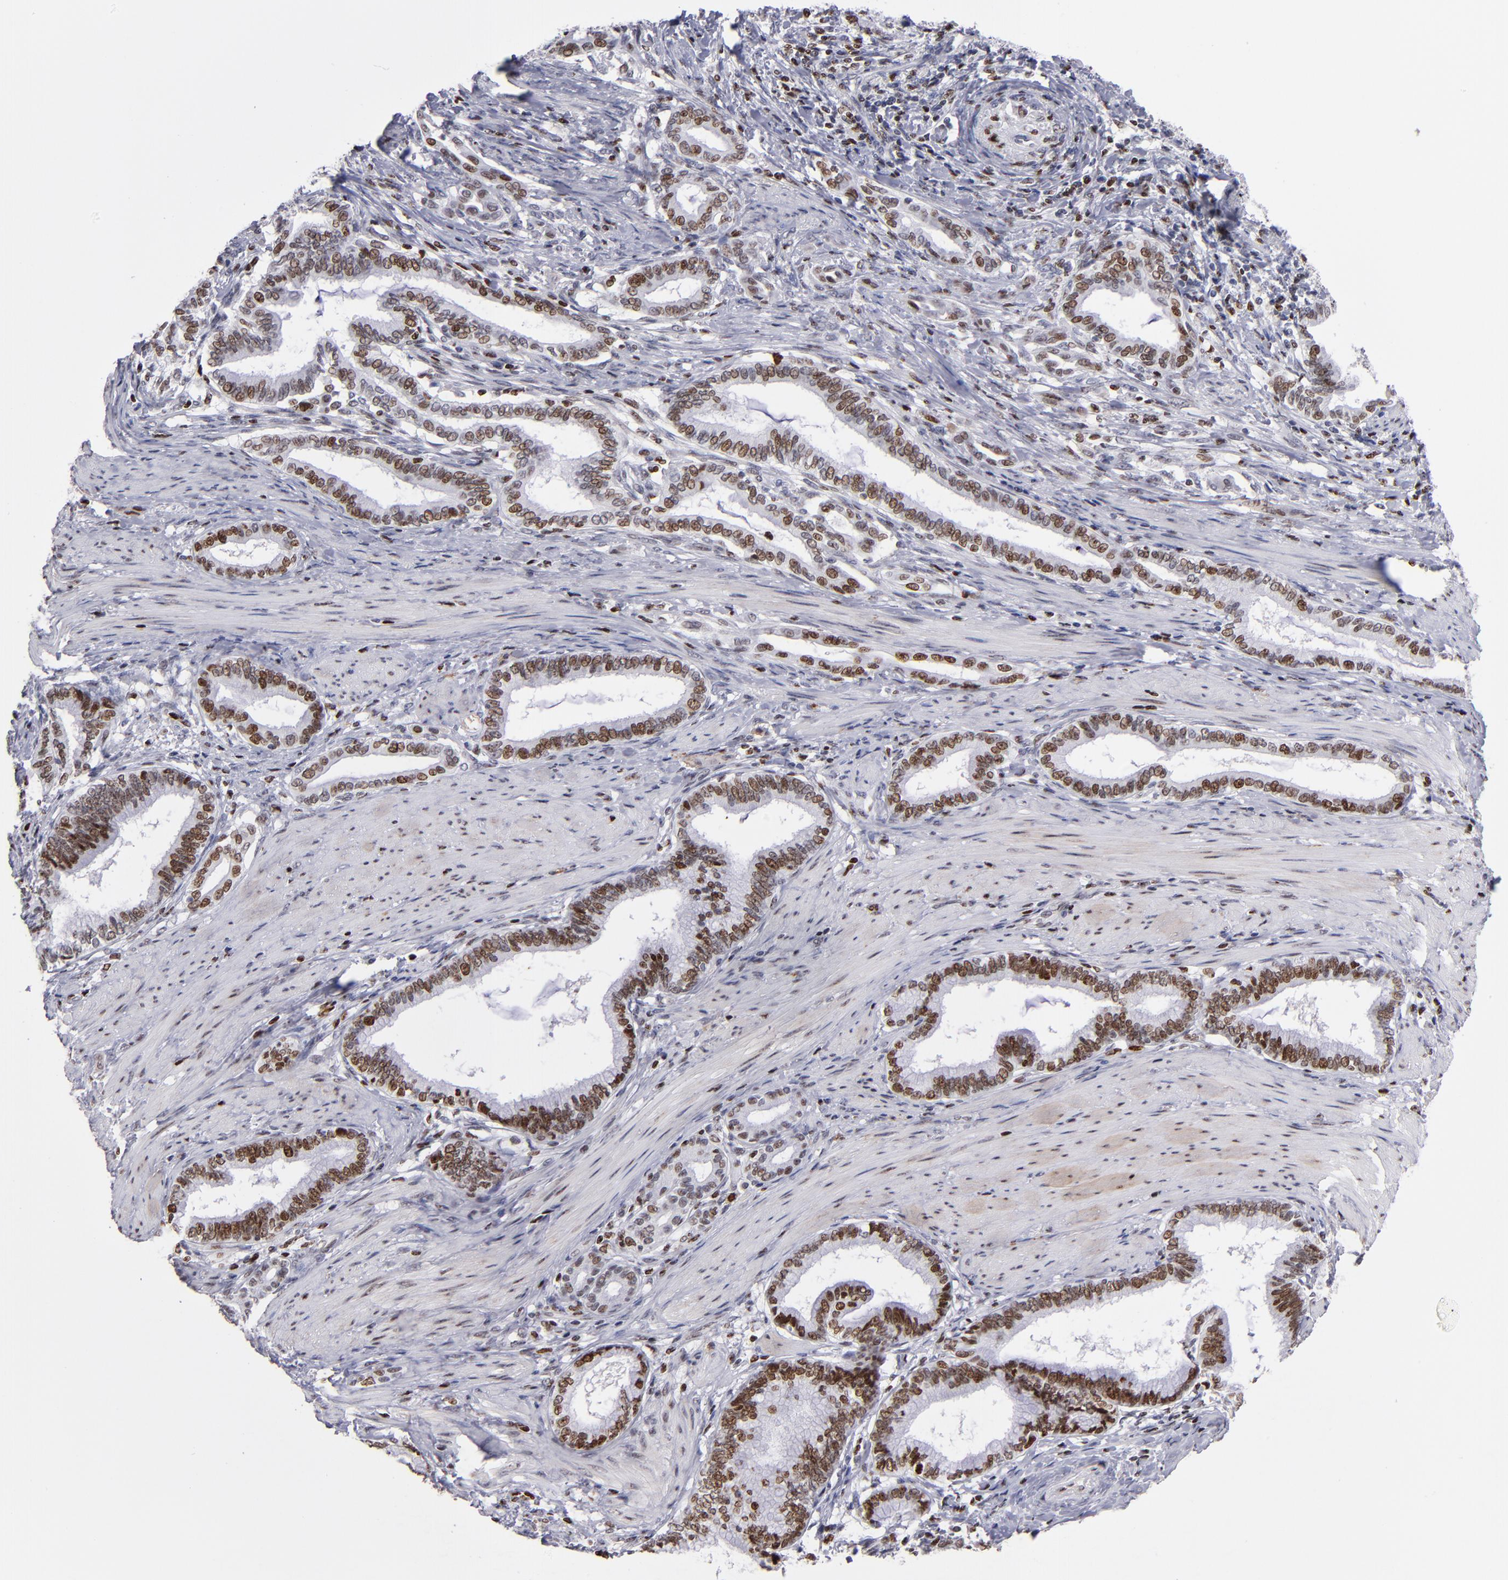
{"staining": {"intensity": "strong", "quantity": ">75%", "location": "nuclear"}, "tissue": "pancreatic cancer", "cell_type": "Tumor cells", "image_type": "cancer", "snomed": [{"axis": "morphology", "description": "Adenocarcinoma, NOS"}, {"axis": "topography", "description": "Pancreas"}], "caption": "An image of adenocarcinoma (pancreatic) stained for a protein exhibits strong nuclear brown staining in tumor cells.", "gene": "POLA1", "patient": {"sex": "female", "age": 64}}